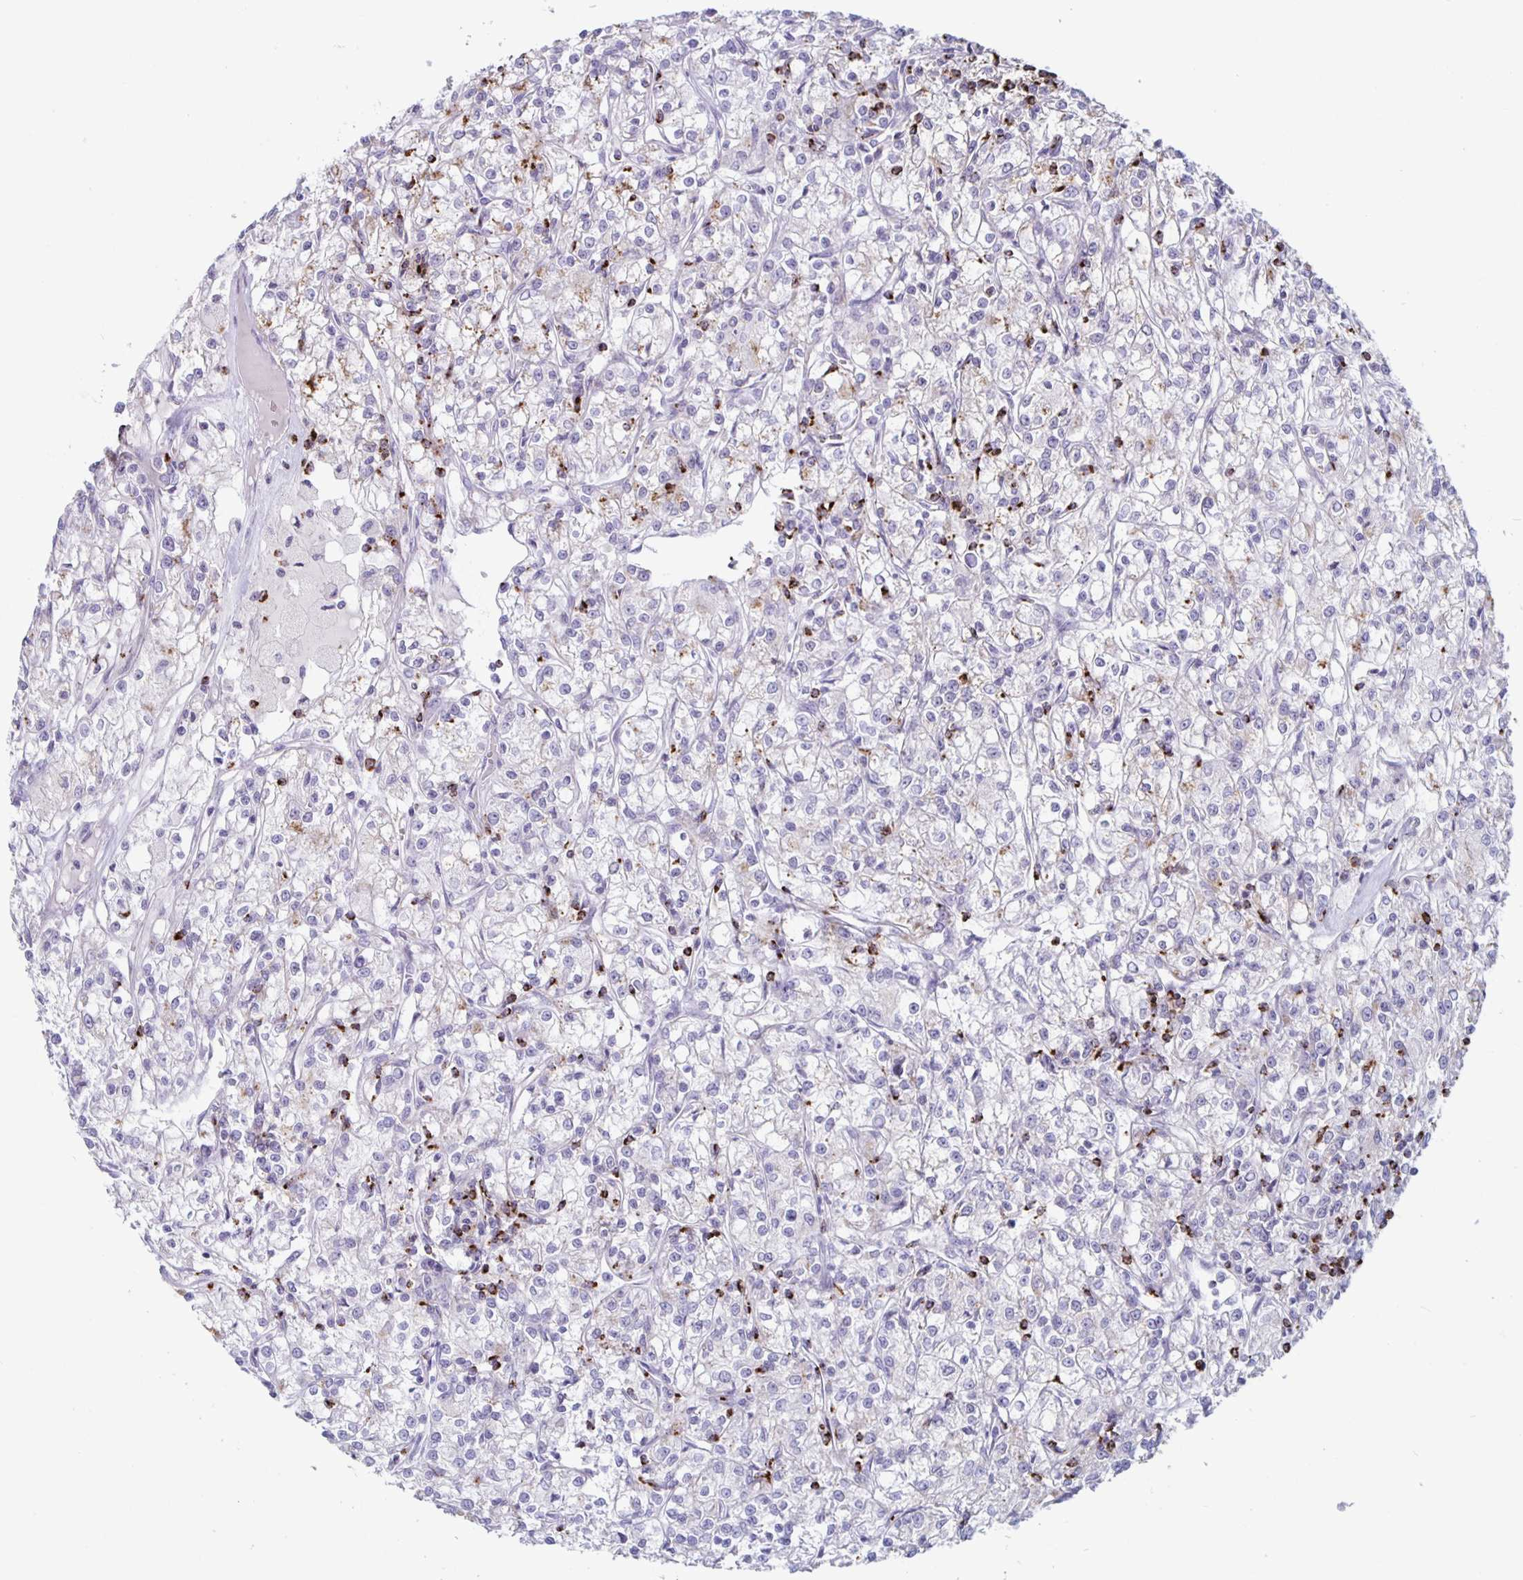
{"staining": {"intensity": "negative", "quantity": "none", "location": "none"}, "tissue": "renal cancer", "cell_type": "Tumor cells", "image_type": "cancer", "snomed": [{"axis": "morphology", "description": "Adenocarcinoma, NOS"}, {"axis": "topography", "description": "Kidney"}], "caption": "Protein analysis of renal cancer (adenocarcinoma) displays no significant staining in tumor cells.", "gene": "GZMK", "patient": {"sex": "female", "age": 59}}